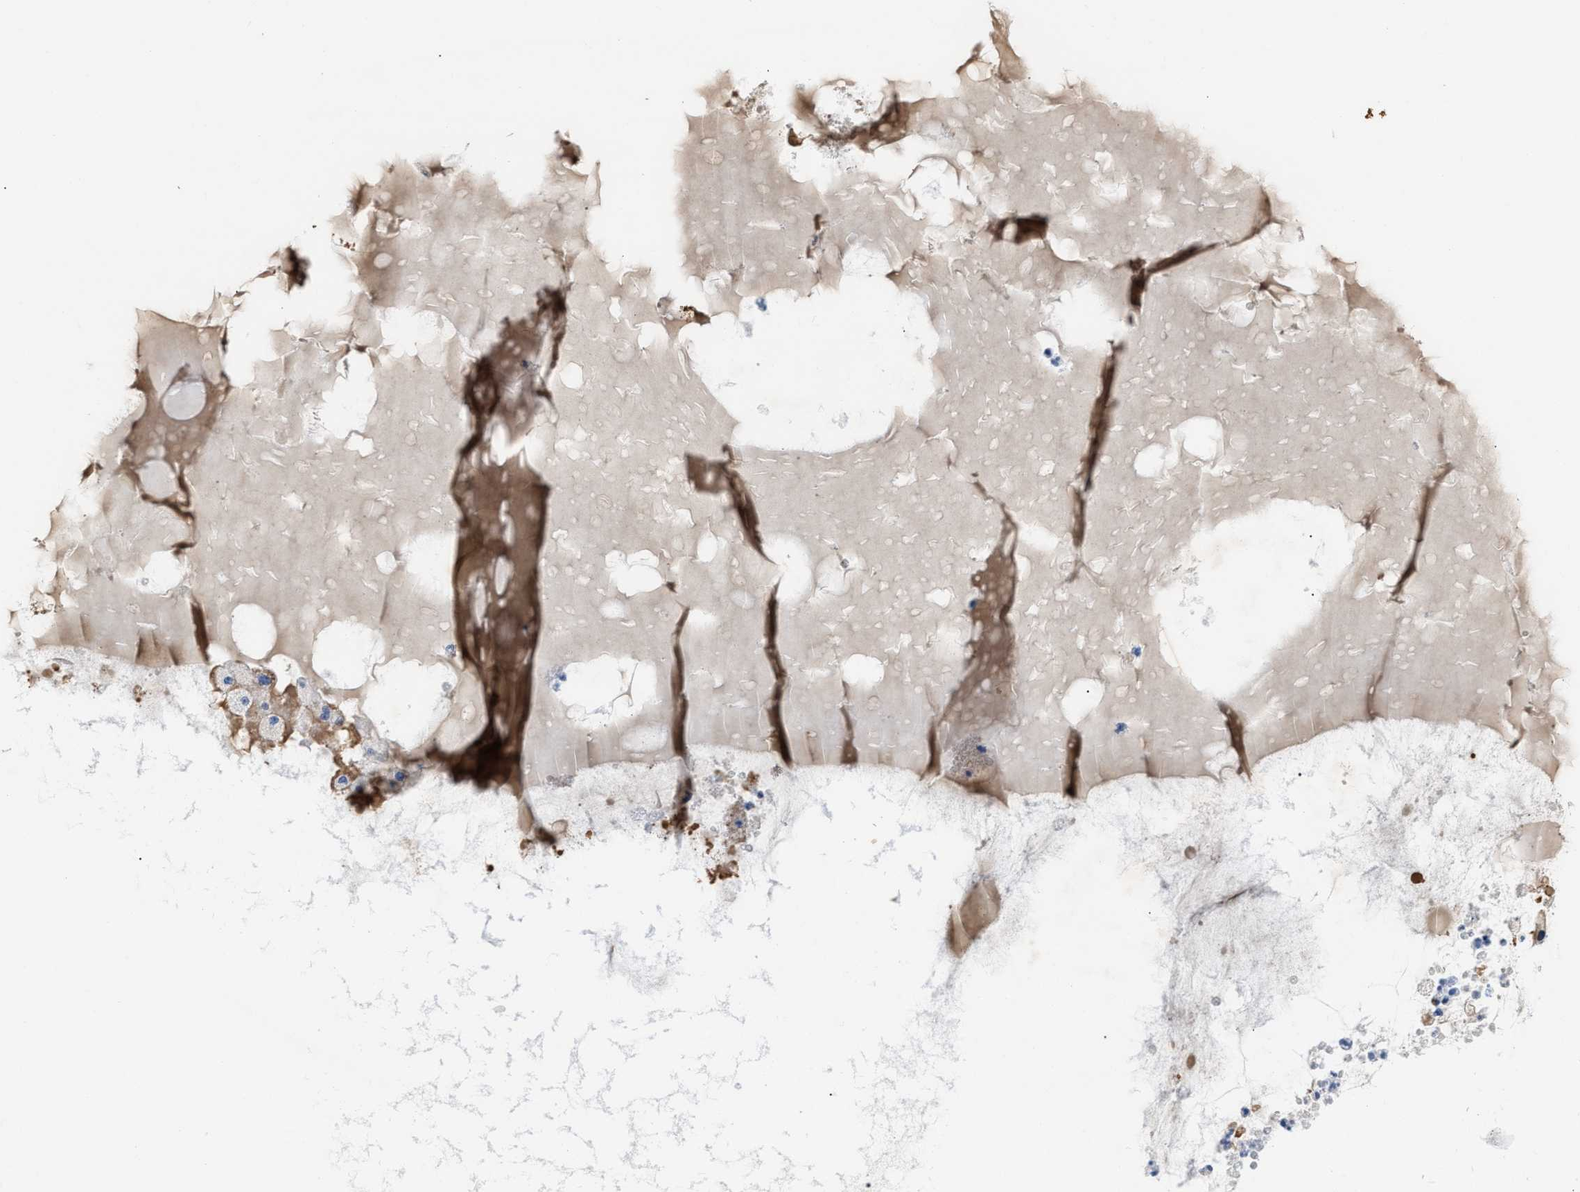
{"staining": {"intensity": "weak", "quantity": "<25%", "location": "cytoplasmic/membranous"}, "tissue": "ovarian cancer", "cell_type": "Tumor cells", "image_type": "cancer", "snomed": [{"axis": "morphology", "description": "Cystadenocarcinoma, mucinous, NOS"}, {"axis": "topography", "description": "Ovary"}], "caption": "This photomicrograph is of ovarian cancer (mucinous cystadenocarcinoma) stained with immunohistochemistry to label a protein in brown with the nuclei are counter-stained blue. There is no staining in tumor cells.", "gene": "TUT7", "patient": {"sex": "female", "age": 80}}